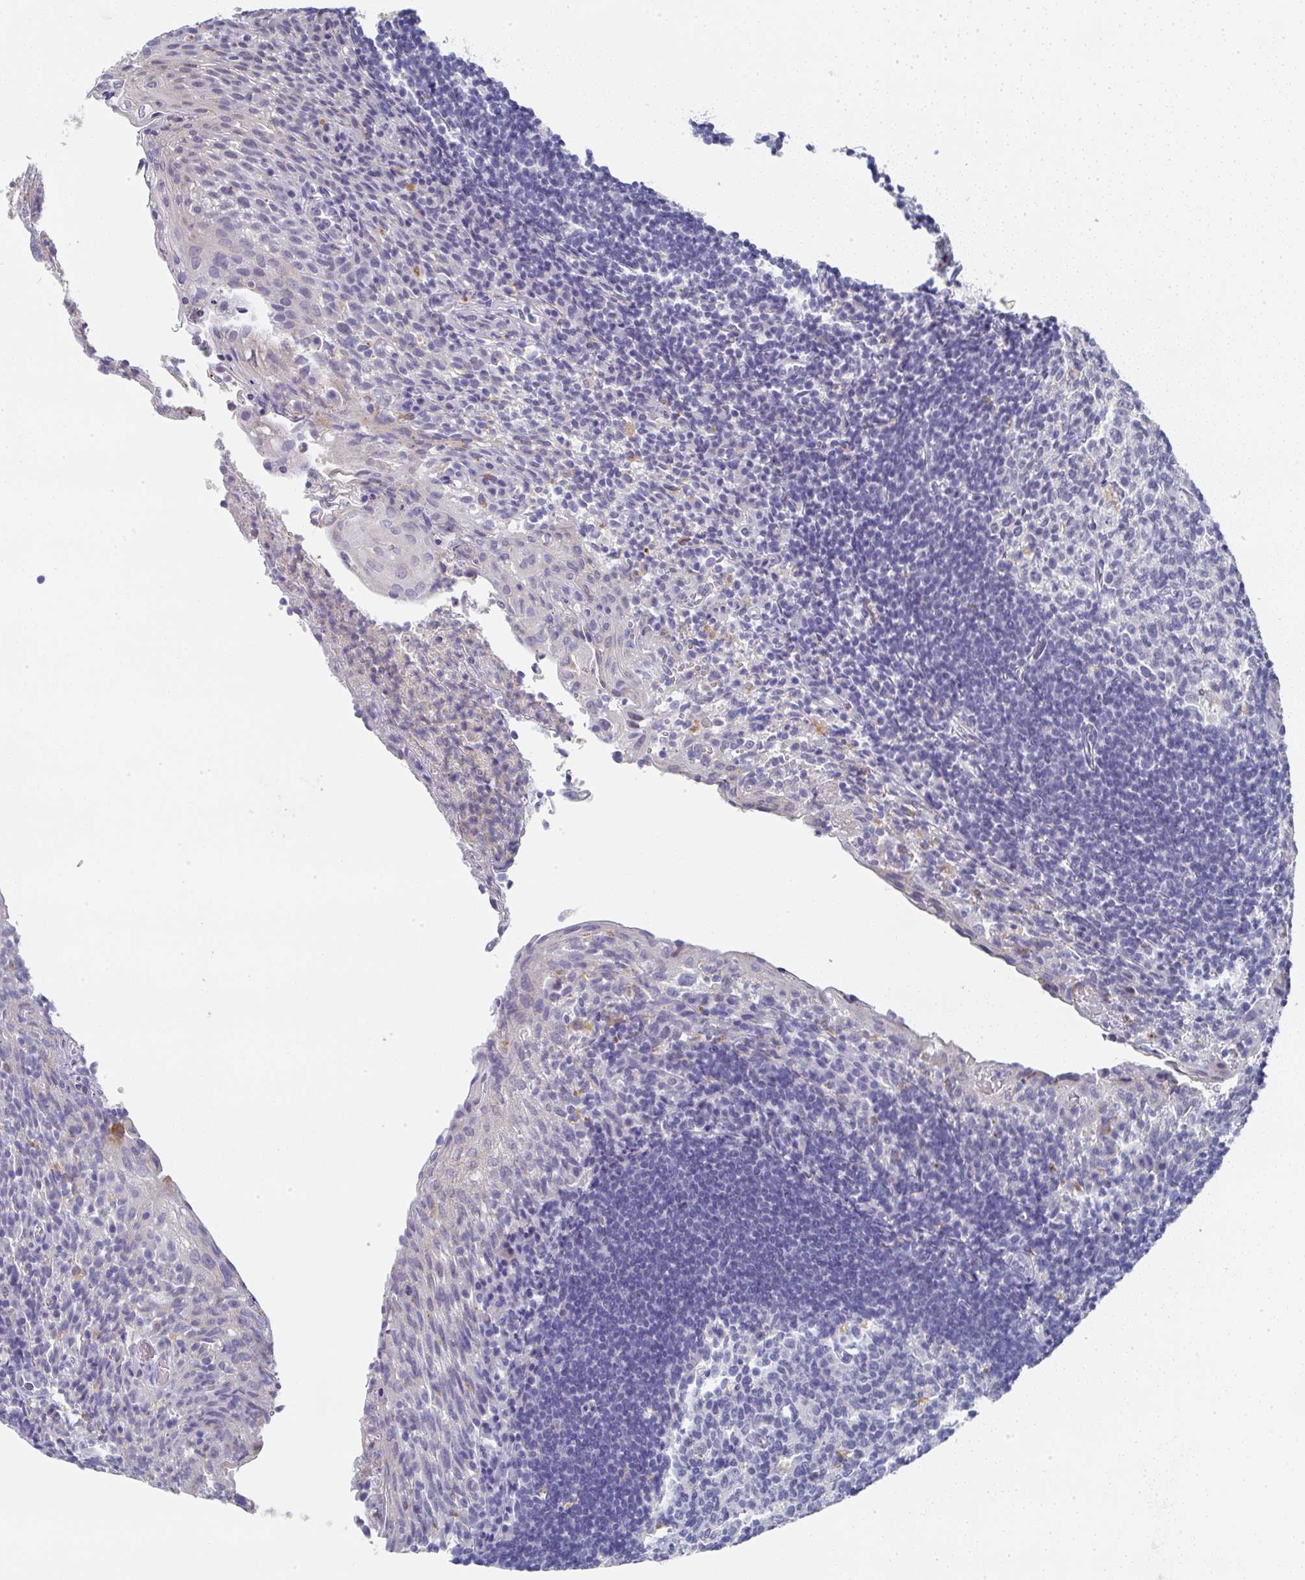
{"staining": {"intensity": "negative", "quantity": "none", "location": "none"}, "tissue": "tonsil", "cell_type": "Germinal center cells", "image_type": "normal", "snomed": [{"axis": "morphology", "description": "Normal tissue, NOS"}, {"axis": "topography", "description": "Tonsil"}], "caption": "Immunohistochemical staining of benign human tonsil displays no significant expression in germinal center cells.", "gene": "NCF1", "patient": {"sex": "female", "age": 10}}